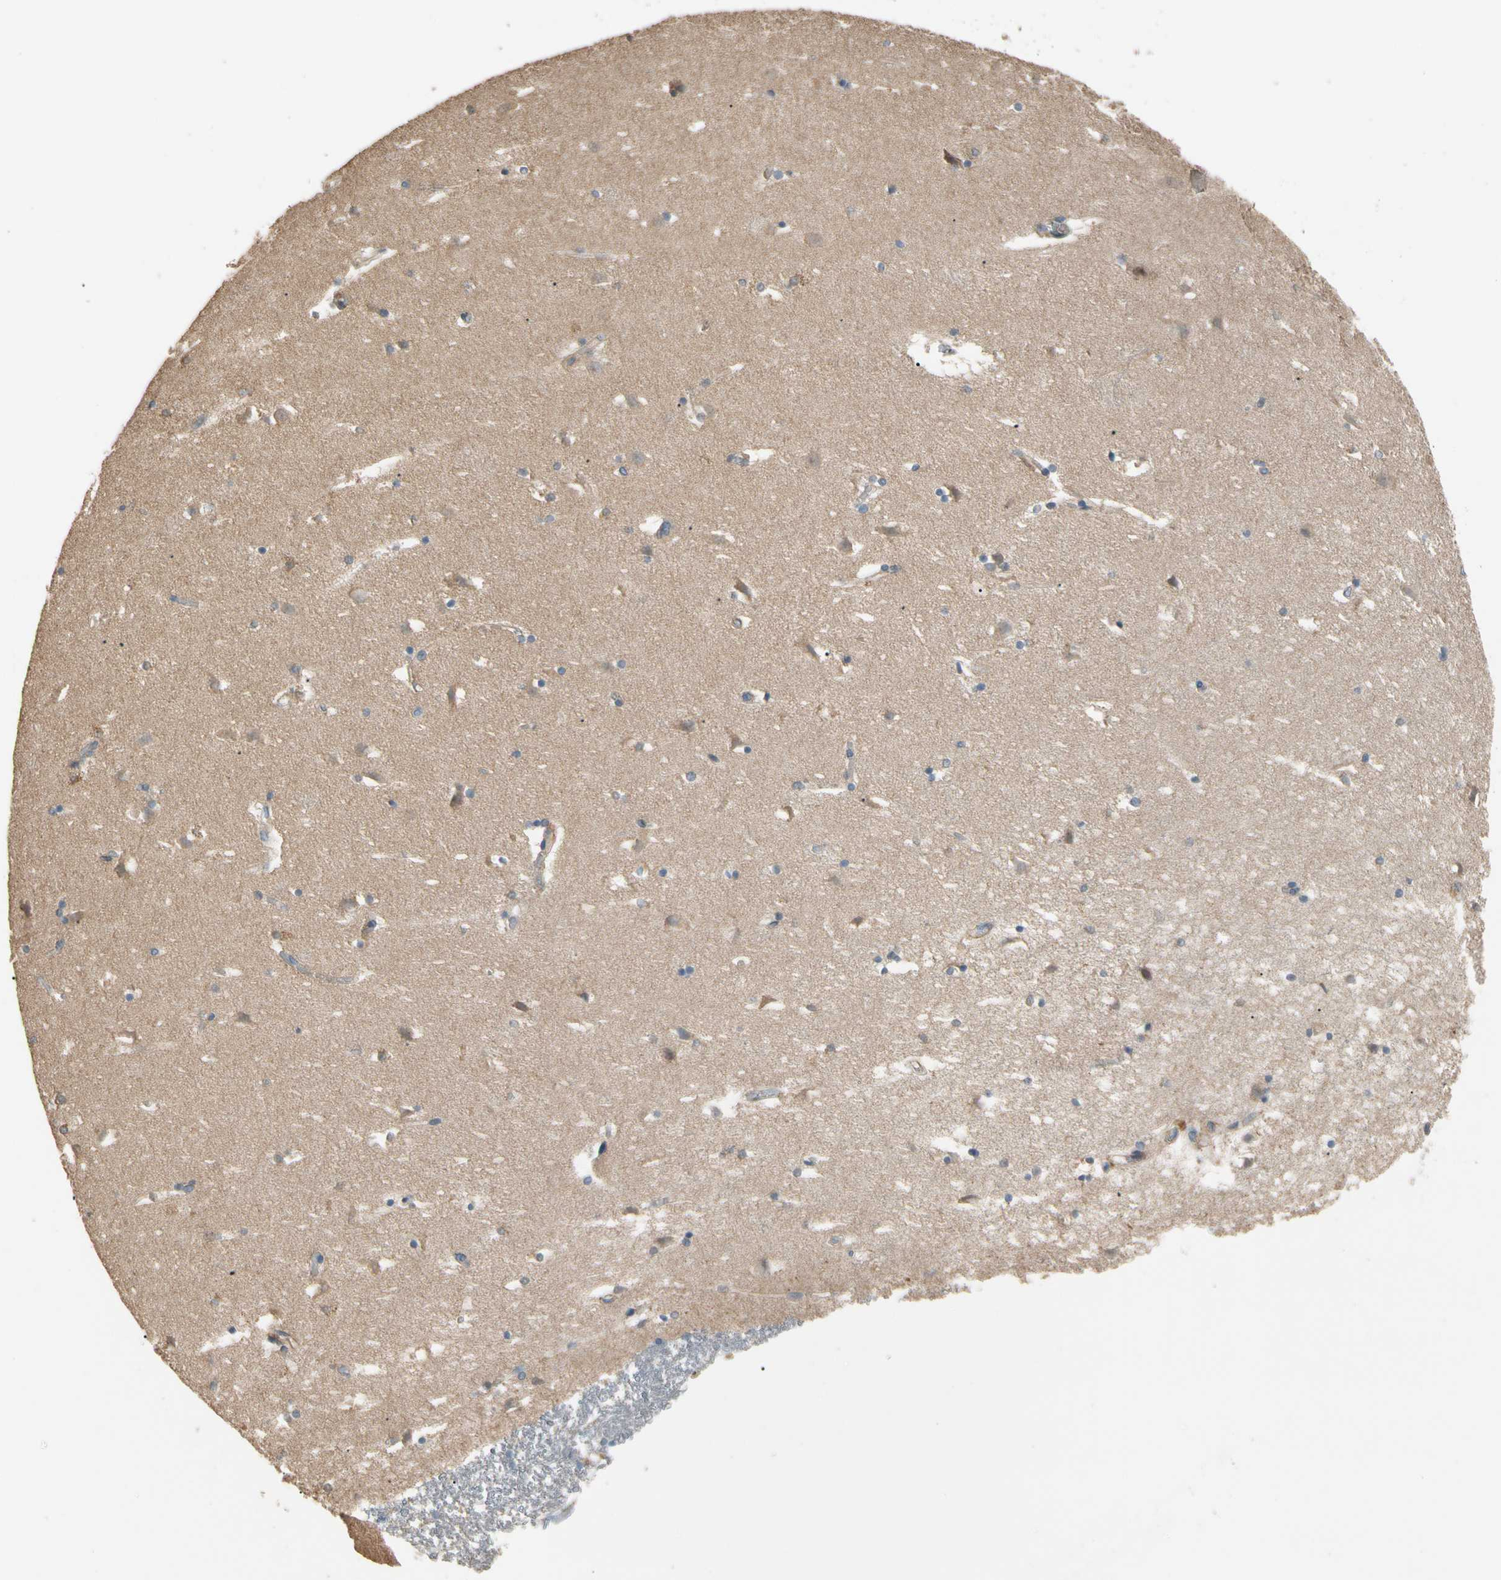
{"staining": {"intensity": "weak", "quantity": "25%-75%", "location": "cytoplasmic/membranous"}, "tissue": "caudate", "cell_type": "Glial cells", "image_type": "normal", "snomed": [{"axis": "morphology", "description": "Normal tissue, NOS"}, {"axis": "topography", "description": "Lateral ventricle wall"}], "caption": "This histopathology image exhibits normal caudate stained with immunohistochemistry to label a protein in brown. The cytoplasmic/membranous of glial cells show weak positivity for the protein. Nuclei are counter-stained blue.", "gene": "CDH6", "patient": {"sex": "male", "age": 45}}